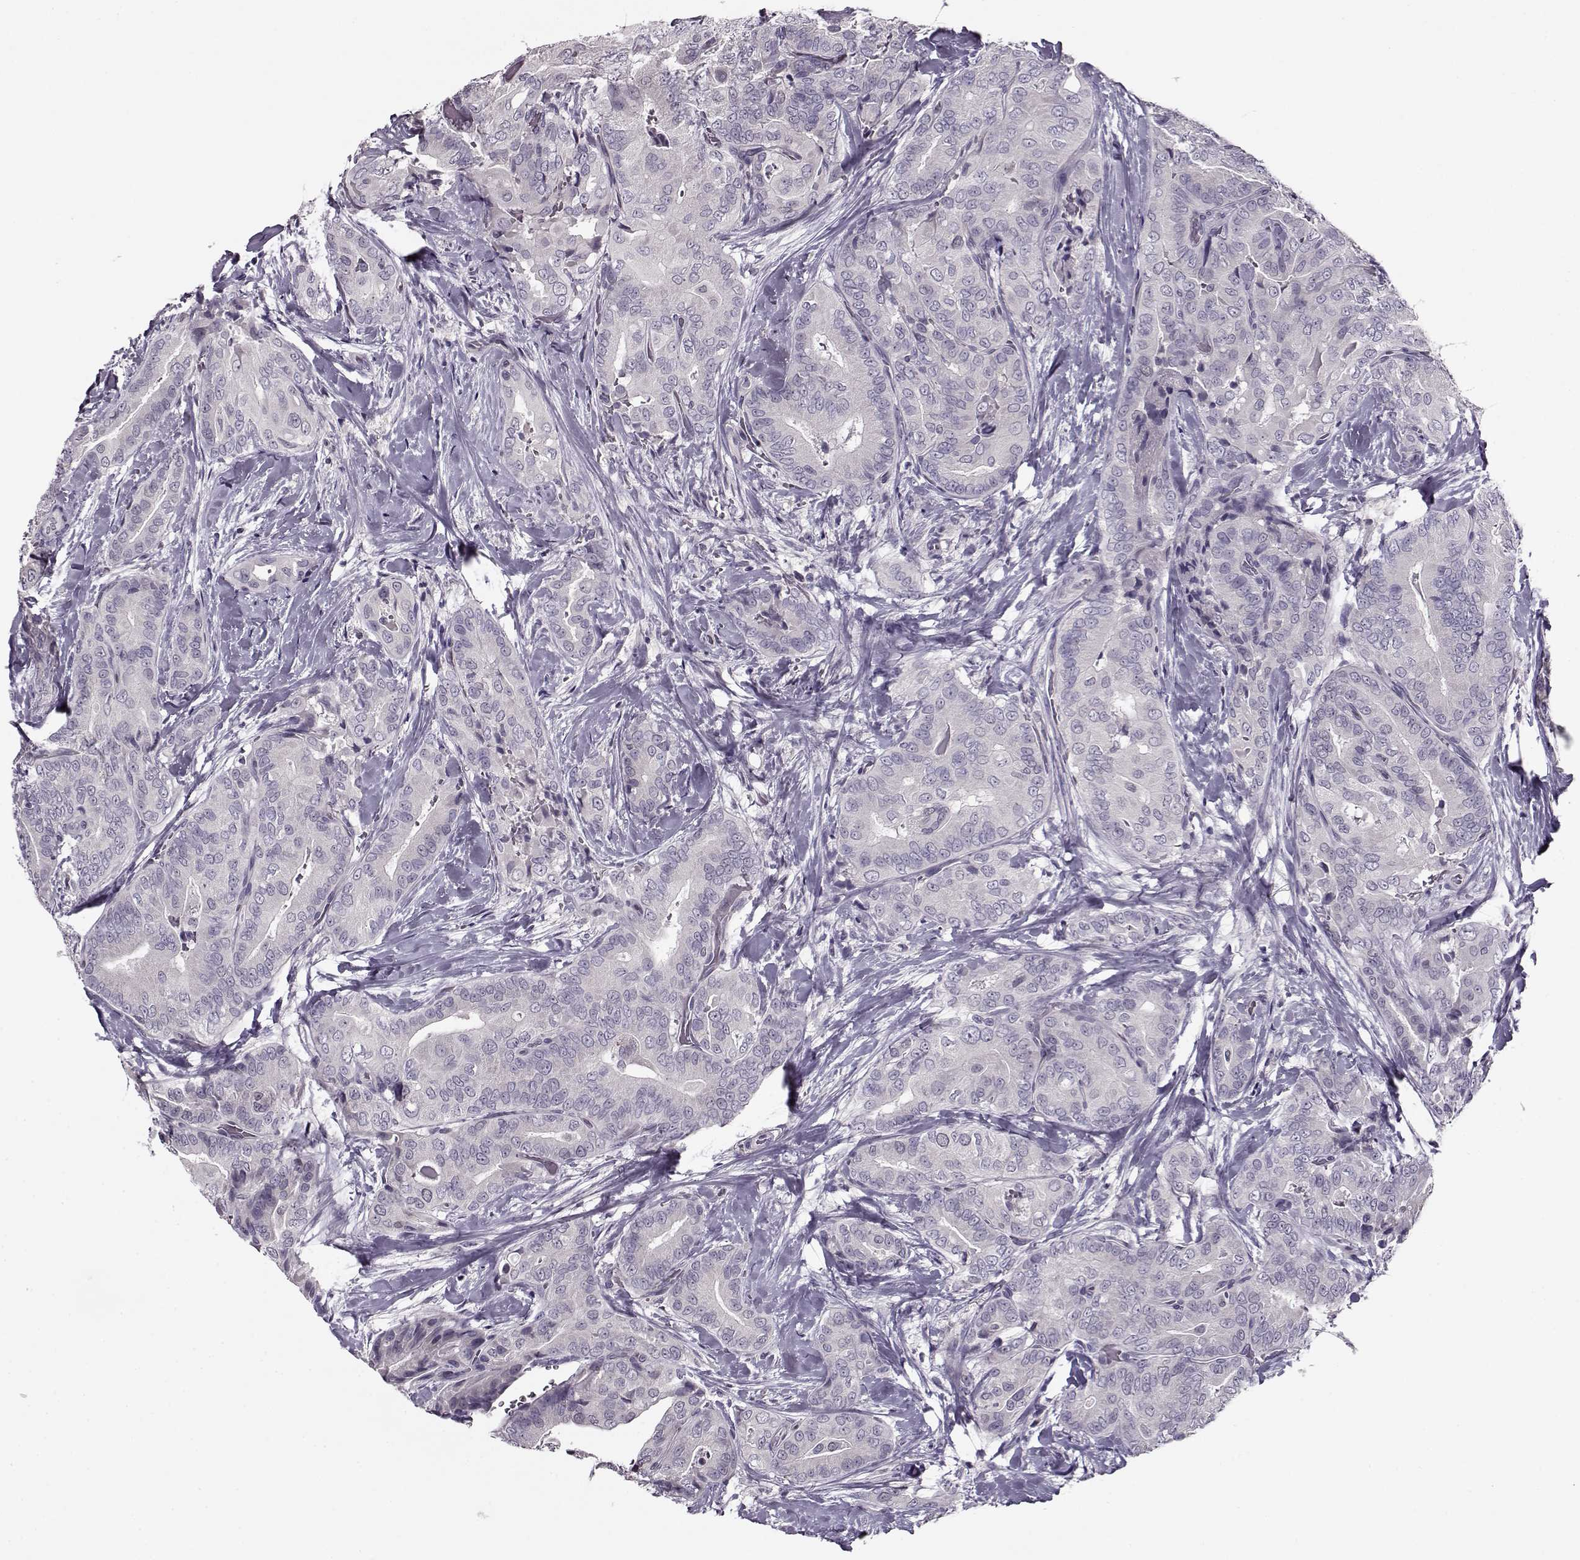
{"staining": {"intensity": "negative", "quantity": "none", "location": "none"}, "tissue": "thyroid cancer", "cell_type": "Tumor cells", "image_type": "cancer", "snomed": [{"axis": "morphology", "description": "Papillary adenocarcinoma, NOS"}, {"axis": "topography", "description": "Thyroid gland"}], "caption": "This is an IHC micrograph of human papillary adenocarcinoma (thyroid). There is no staining in tumor cells.", "gene": "RP1L1", "patient": {"sex": "male", "age": 61}}